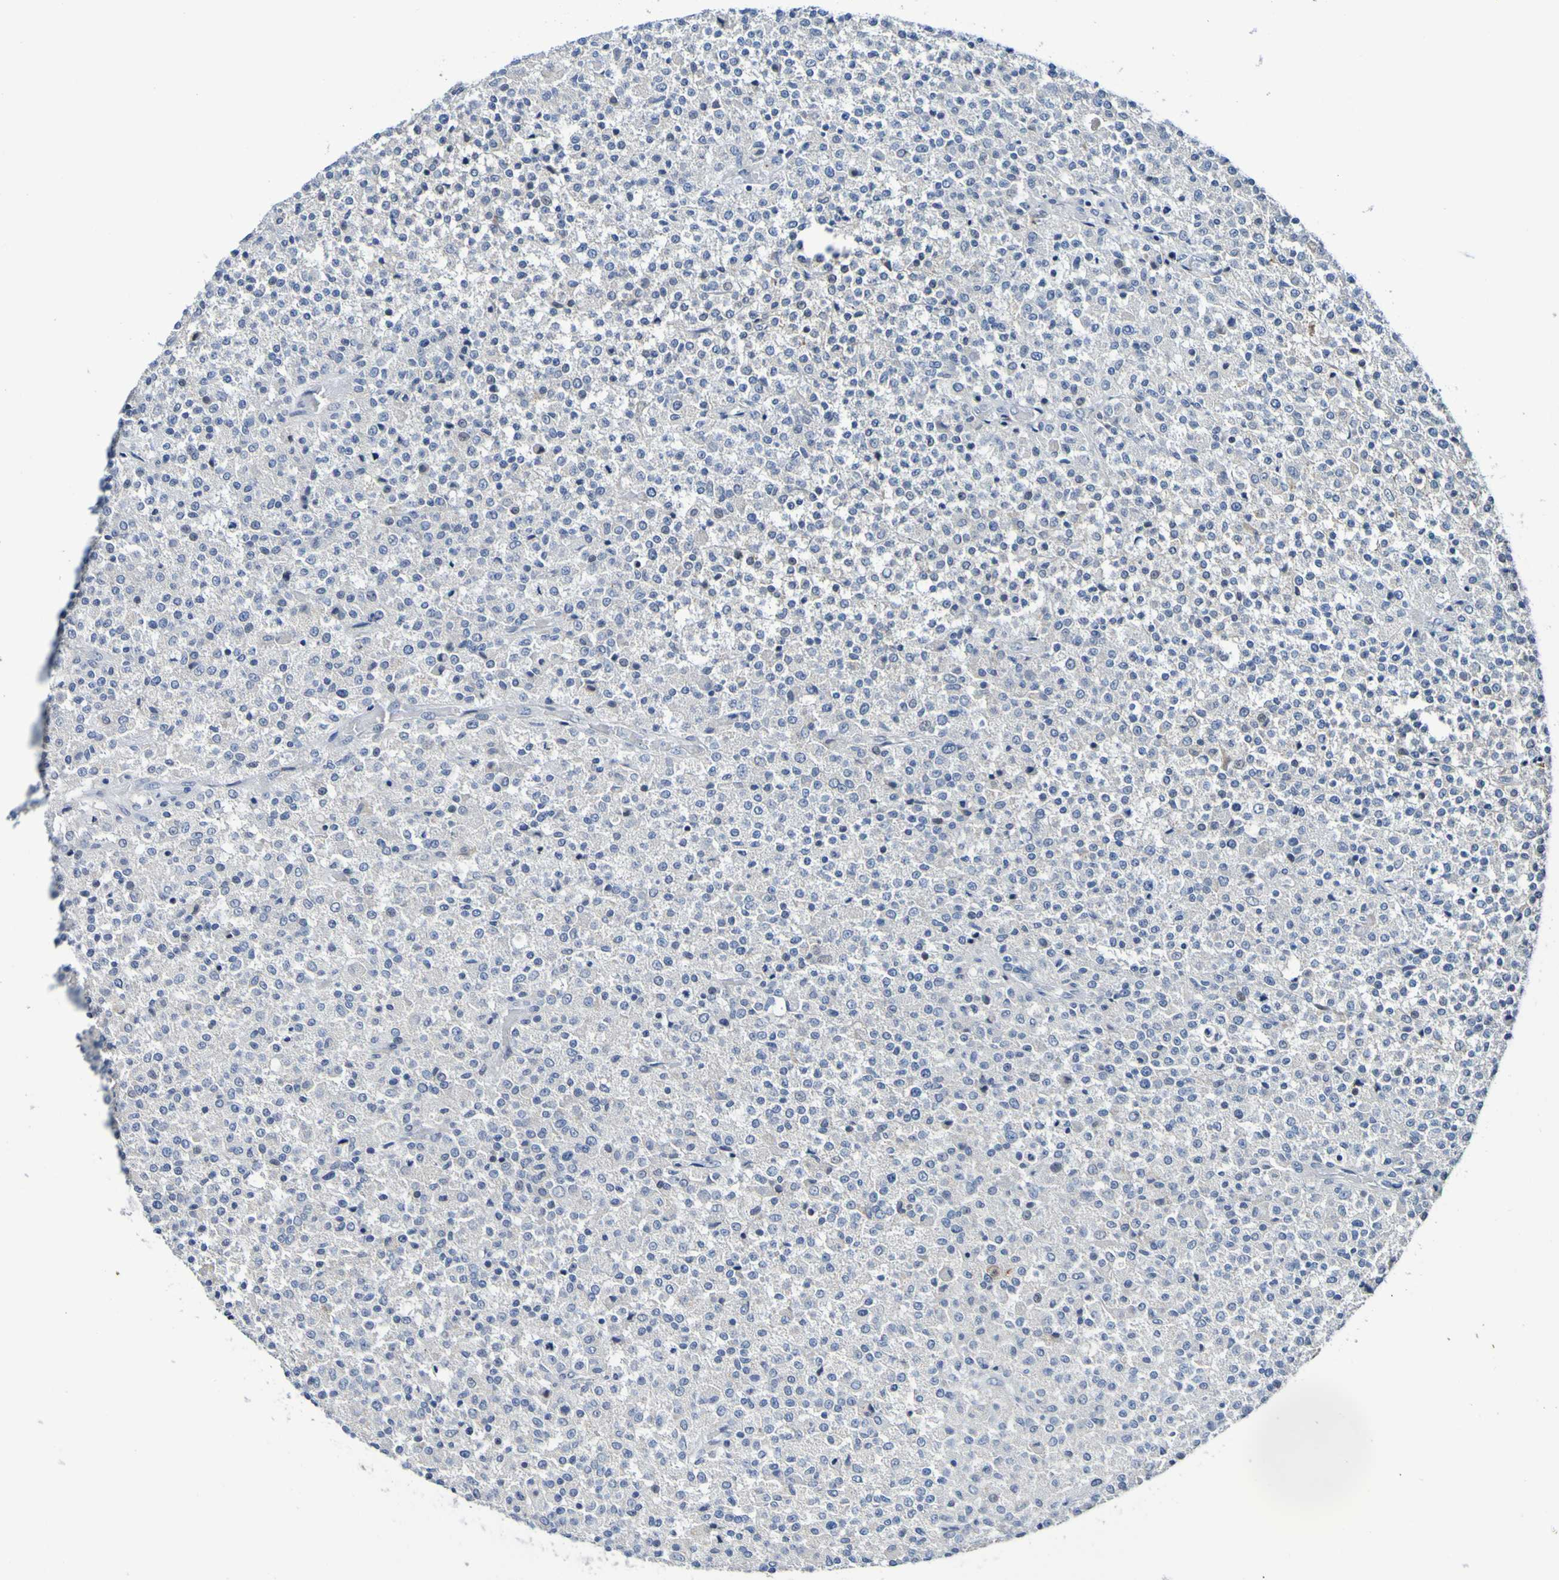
{"staining": {"intensity": "negative", "quantity": "none", "location": "none"}, "tissue": "testis cancer", "cell_type": "Tumor cells", "image_type": "cancer", "snomed": [{"axis": "morphology", "description": "Seminoma, NOS"}, {"axis": "topography", "description": "Testis"}], "caption": "IHC of human testis cancer (seminoma) reveals no staining in tumor cells.", "gene": "VMA21", "patient": {"sex": "male", "age": 59}}